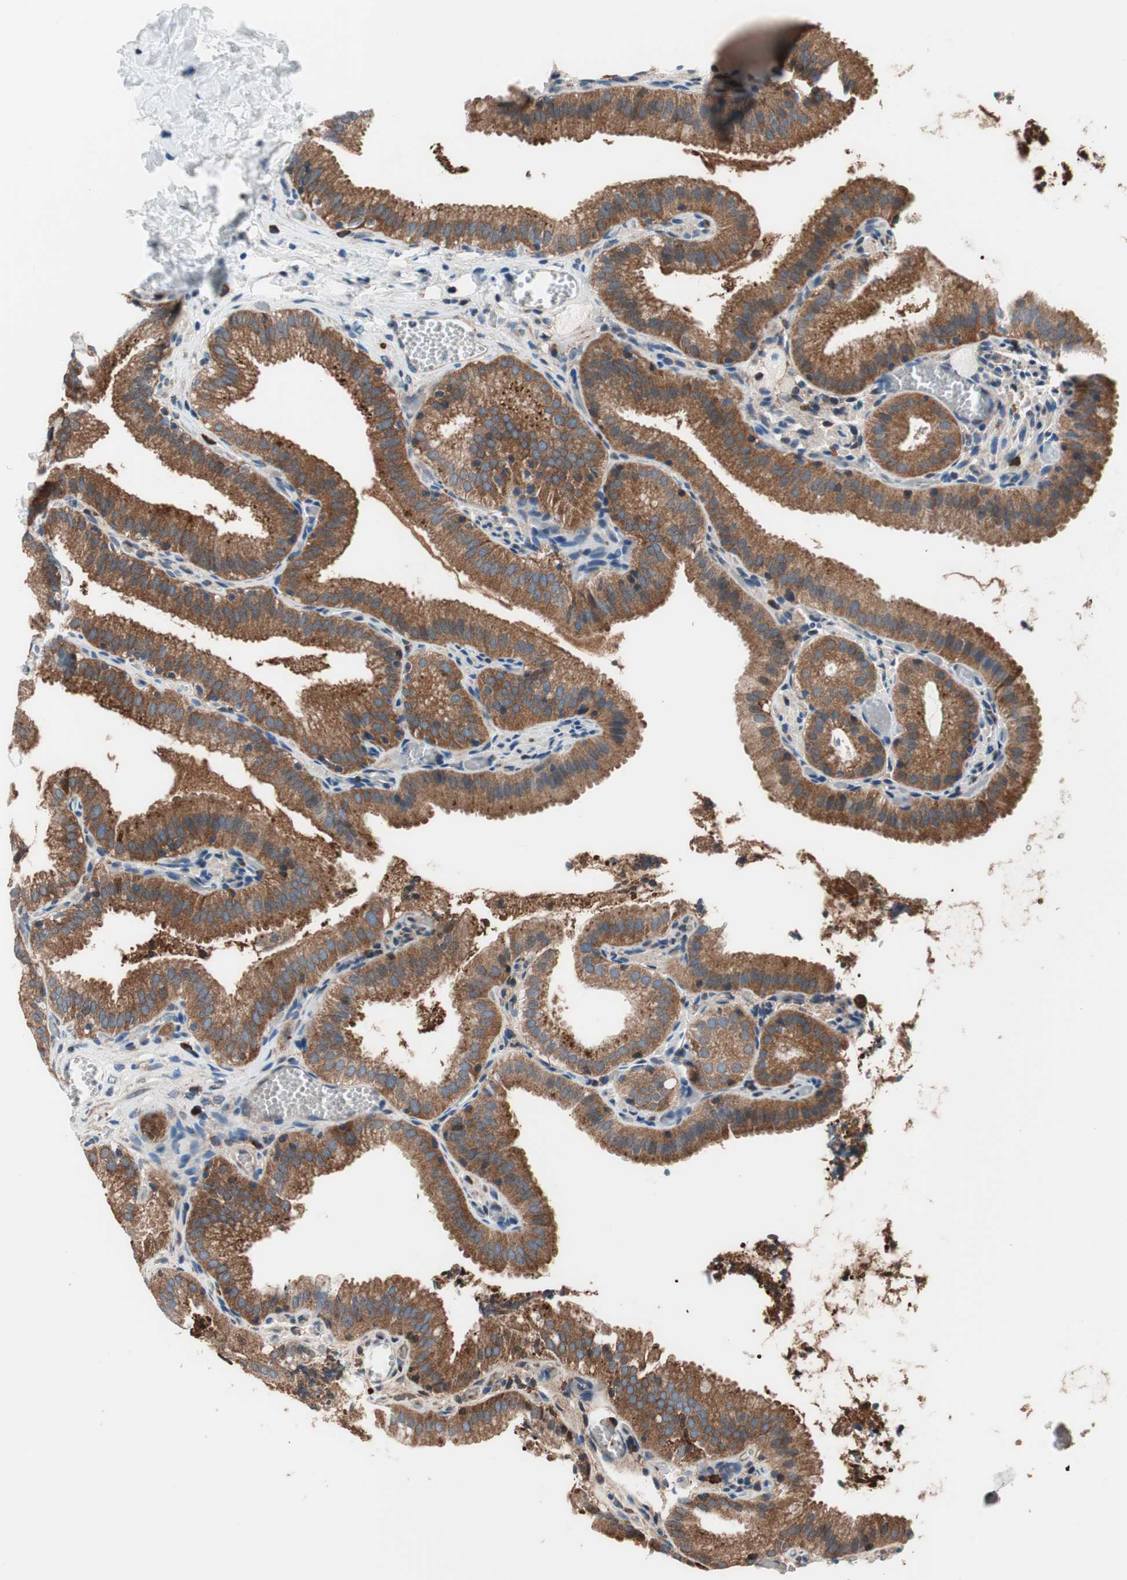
{"staining": {"intensity": "strong", "quantity": ">75%", "location": "cytoplasmic/membranous"}, "tissue": "gallbladder", "cell_type": "Glandular cells", "image_type": "normal", "snomed": [{"axis": "morphology", "description": "Normal tissue, NOS"}, {"axis": "topography", "description": "Gallbladder"}], "caption": "This histopathology image reveals benign gallbladder stained with immunohistochemistry (IHC) to label a protein in brown. The cytoplasmic/membranous of glandular cells show strong positivity for the protein. Nuclei are counter-stained blue.", "gene": "PRDX2", "patient": {"sex": "male", "age": 54}}